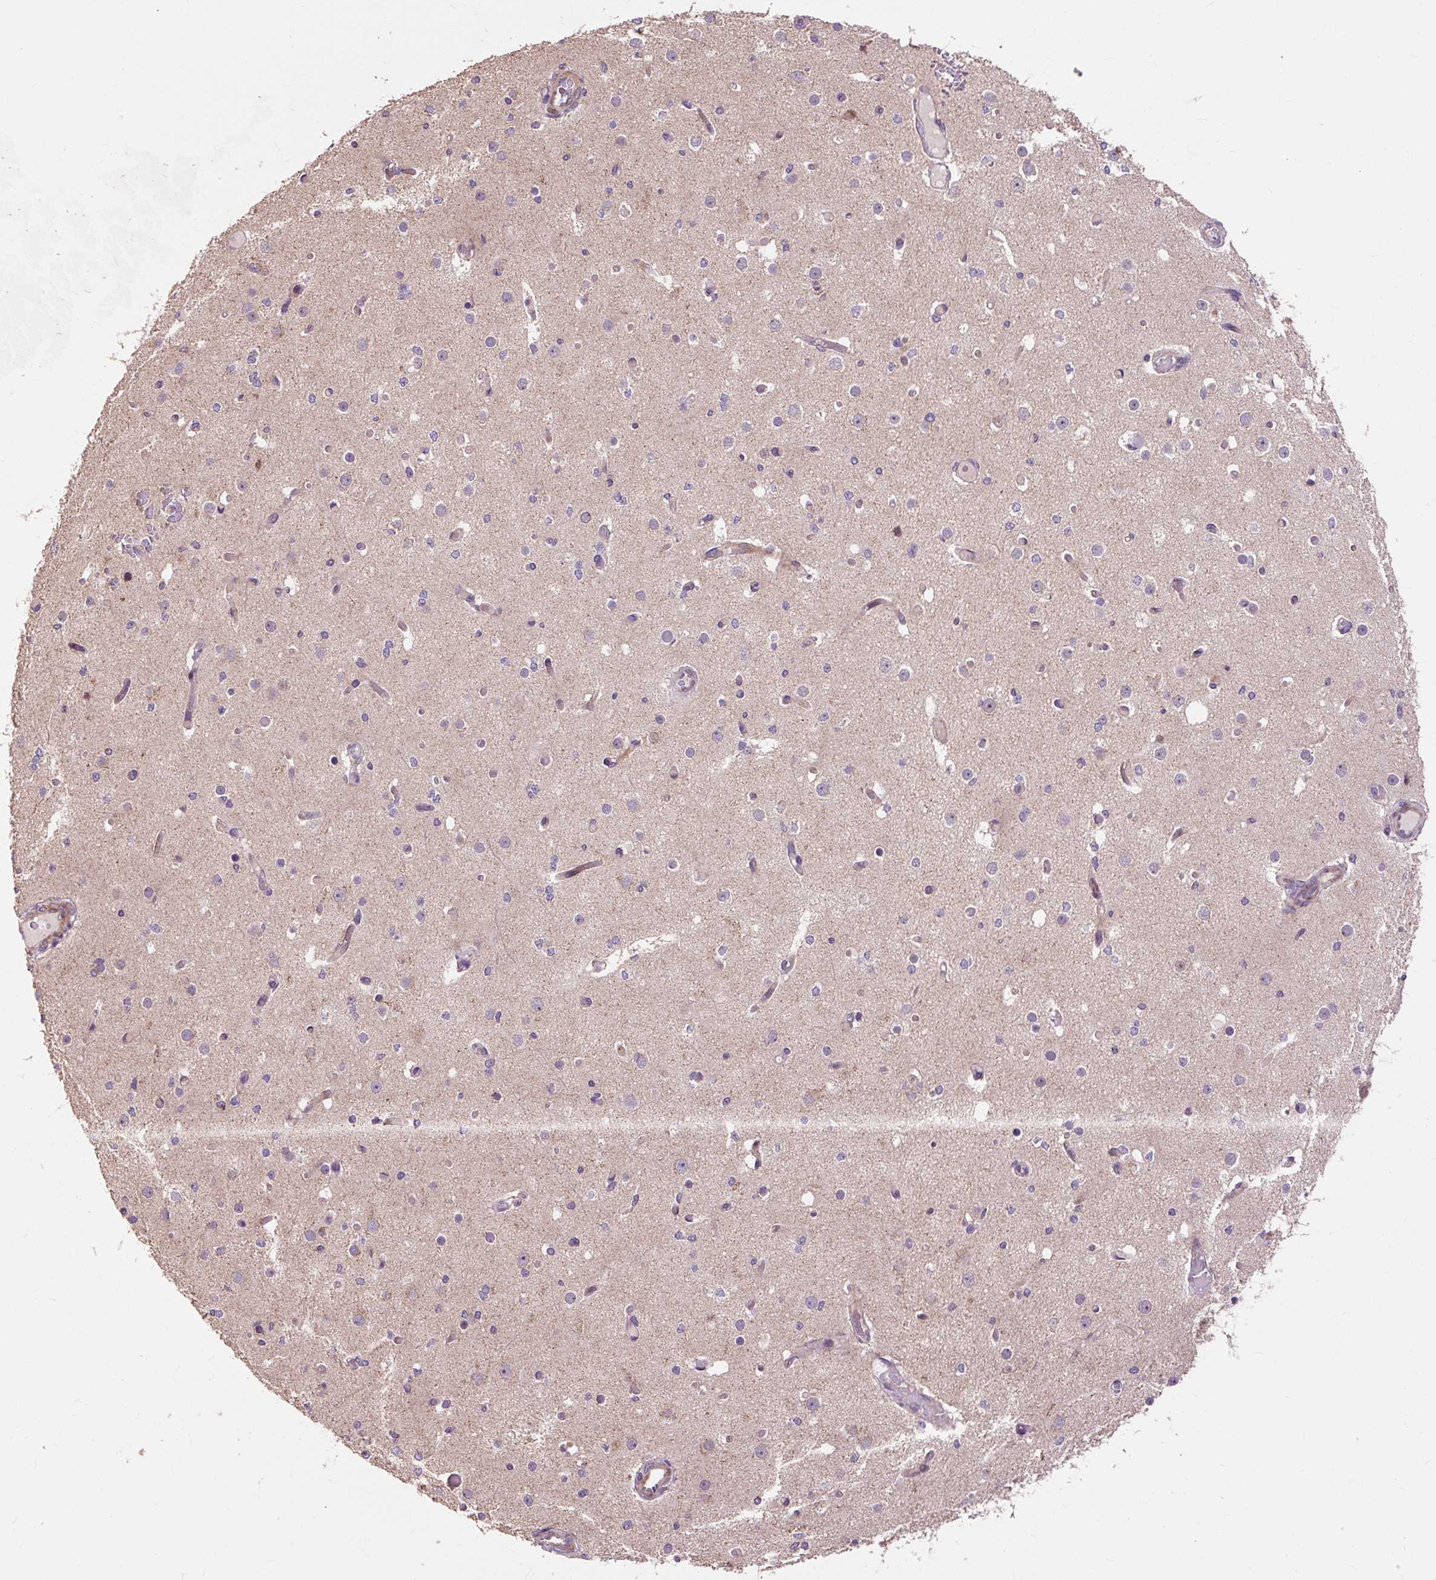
{"staining": {"intensity": "weak", "quantity": "<25%", "location": "cytoplasmic/membranous"}, "tissue": "cerebral cortex", "cell_type": "Endothelial cells", "image_type": "normal", "snomed": [{"axis": "morphology", "description": "Normal tissue, NOS"}, {"axis": "morphology", "description": "Inflammation, NOS"}, {"axis": "topography", "description": "Cerebral cortex"}], "caption": "Immunohistochemistry histopathology image of unremarkable cerebral cortex: cerebral cortex stained with DAB (3,3'-diaminobenzidine) reveals no significant protein expression in endothelial cells.", "gene": "PRIMPOL", "patient": {"sex": "male", "age": 6}}